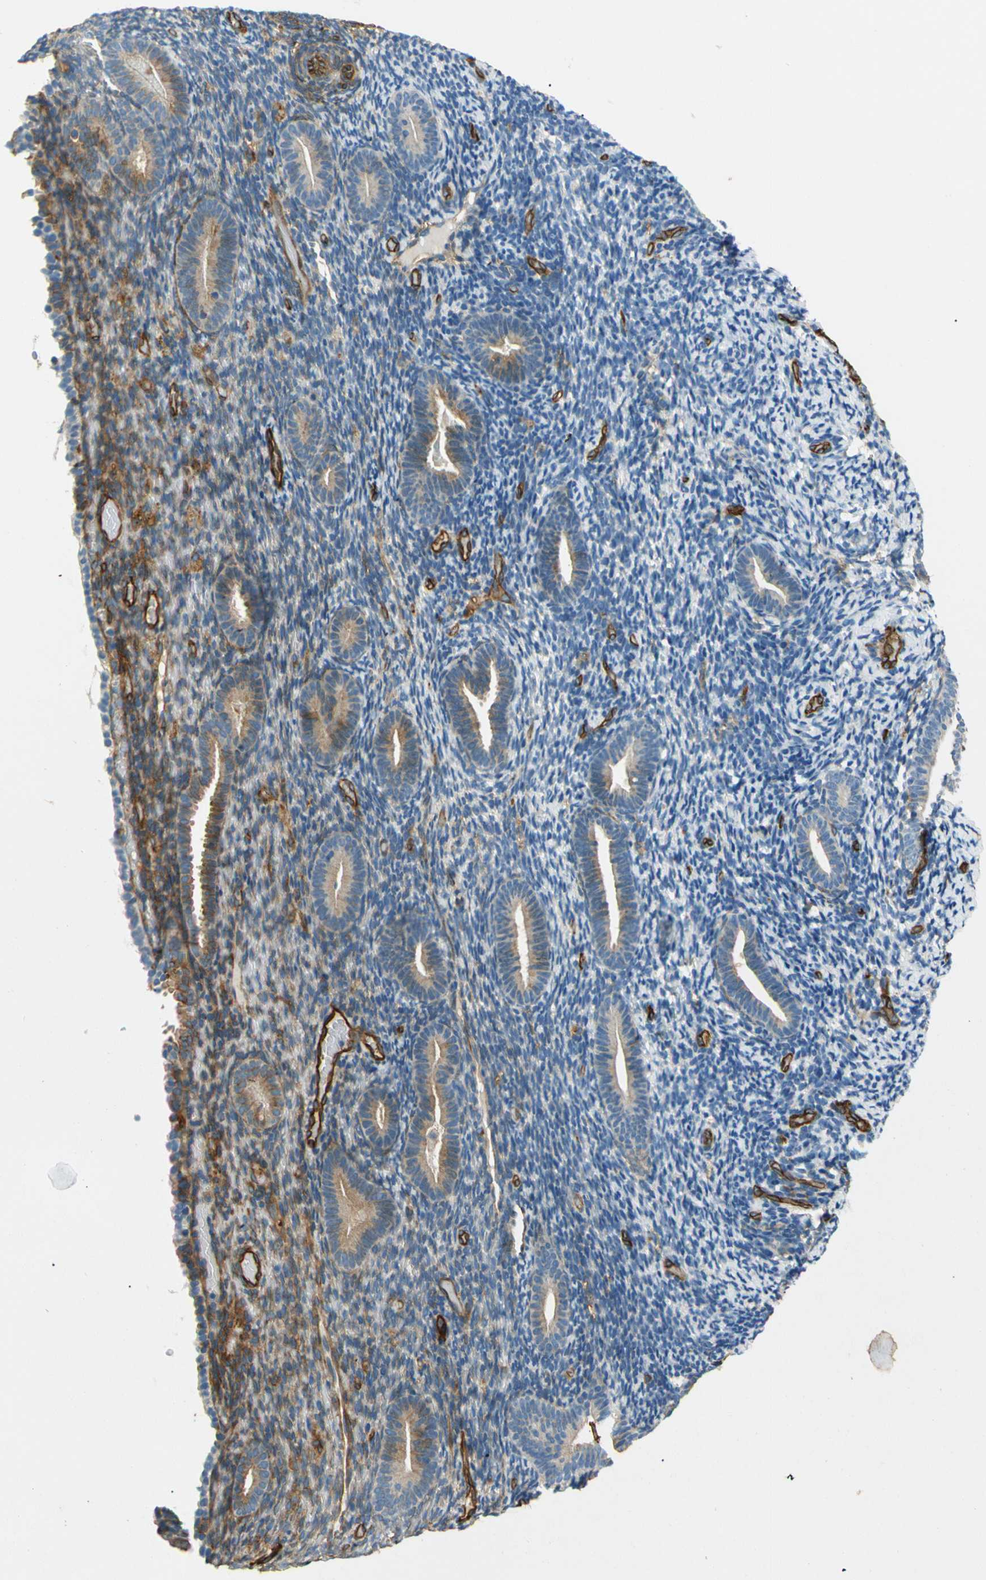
{"staining": {"intensity": "weak", "quantity": "<25%", "location": "cytoplasmic/membranous"}, "tissue": "endometrium", "cell_type": "Cells in endometrial stroma", "image_type": "normal", "snomed": [{"axis": "morphology", "description": "Normal tissue, NOS"}, {"axis": "topography", "description": "Endometrium"}], "caption": "This is a histopathology image of IHC staining of normal endometrium, which shows no staining in cells in endometrial stroma.", "gene": "ENTPD1", "patient": {"sex": "female", "age": 51}}